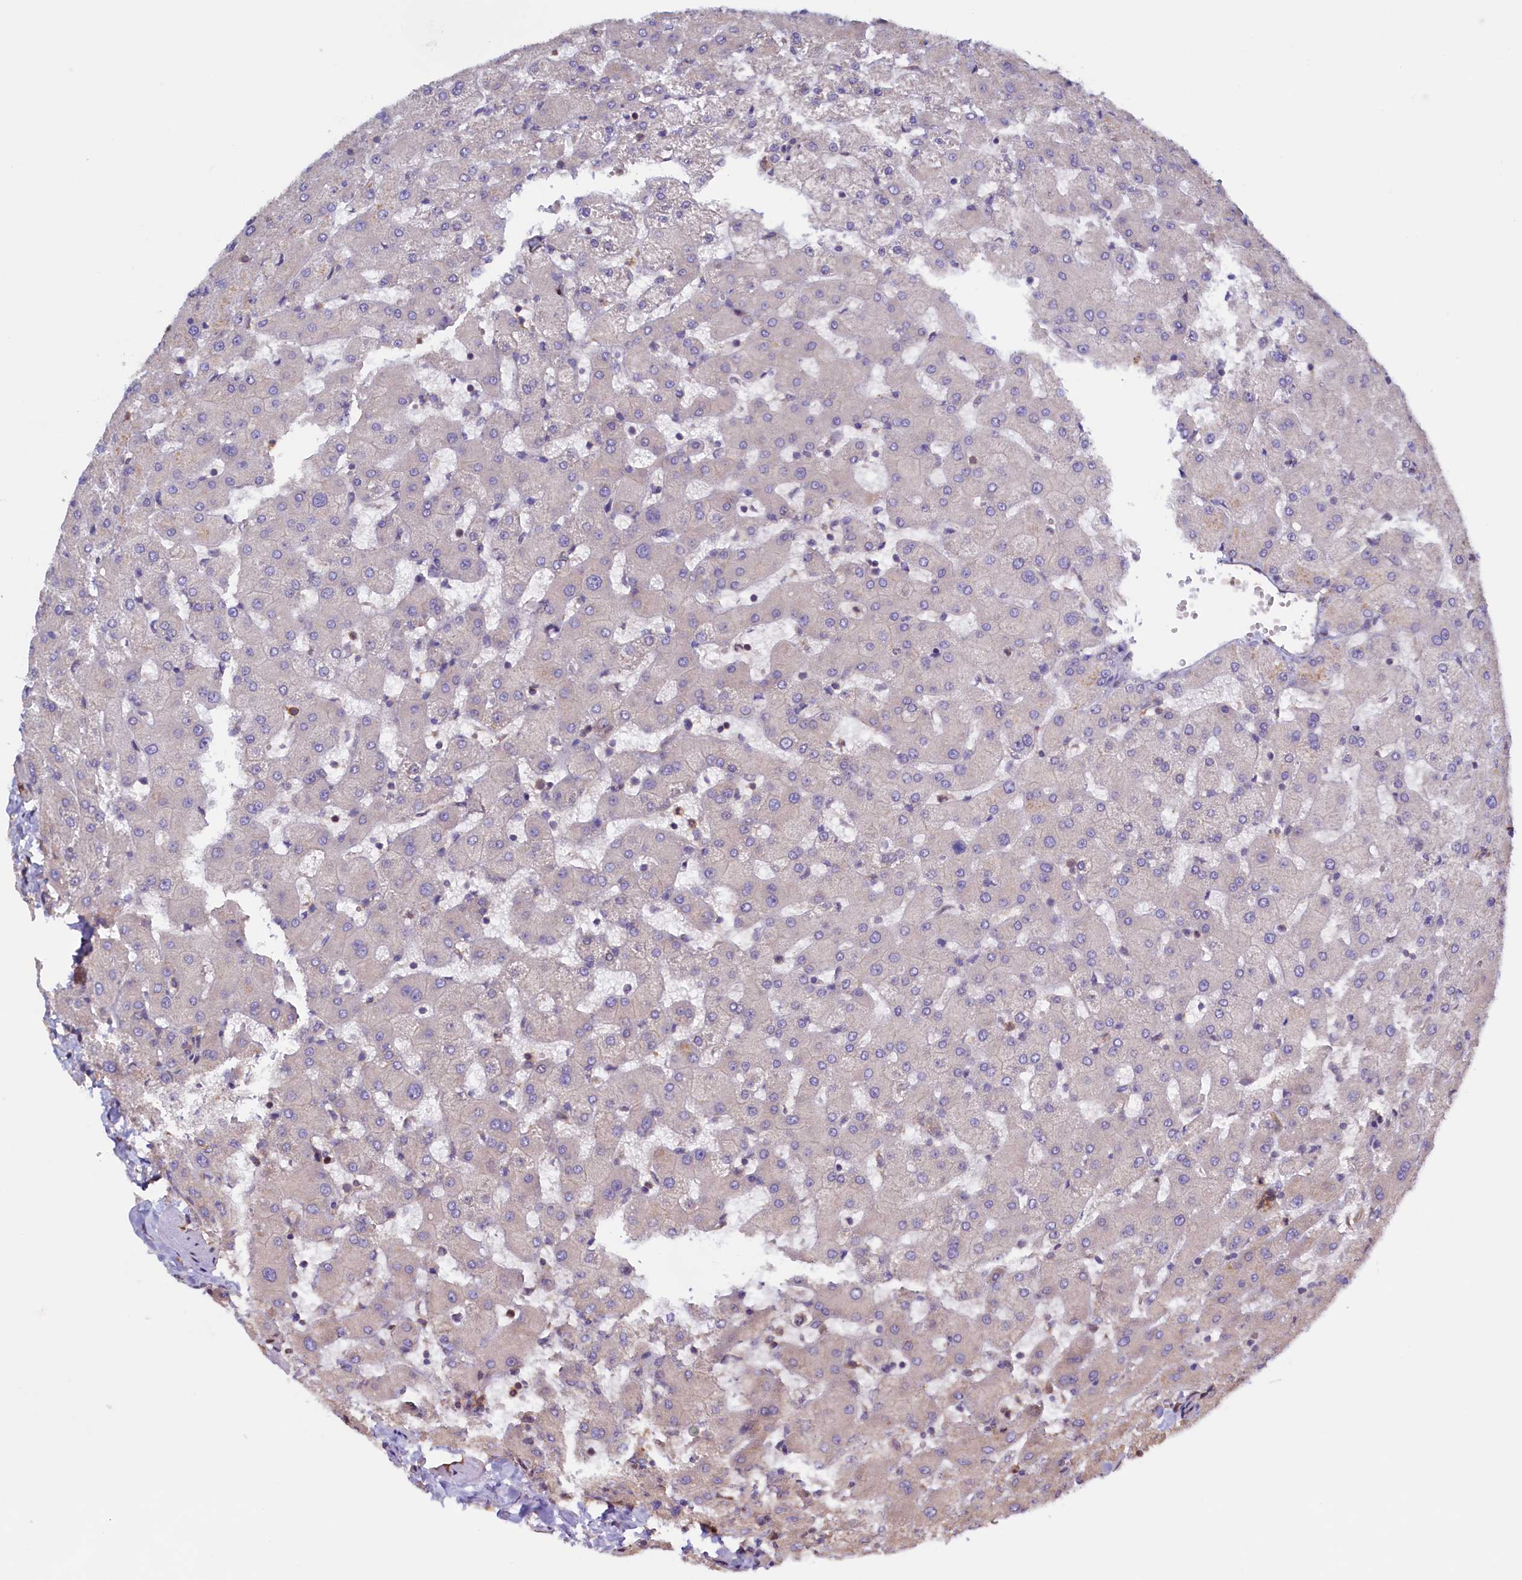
{"staining": {"intensity": "weak", "quantity": ">75%", "location": "cytoplasmic/membranous"}, "tissue": "liver", "cell_type": "Cholangiocytes", "image_type": "normal", "snomed": [{"axis": "morphology", "description": "Normal tissue, NOS"}, {"axis": "topography", "description": "Liver"}], "caption": "A high-resolution photomicrograph shows immunohistochemistry (IHC) staining of benign liver, which displays weak cytoplasmic/membranous expression in approximately >75% of cholangiocytes.", "gene": "ATXN2L", "patient": {"sex": "female", "age": 63}}